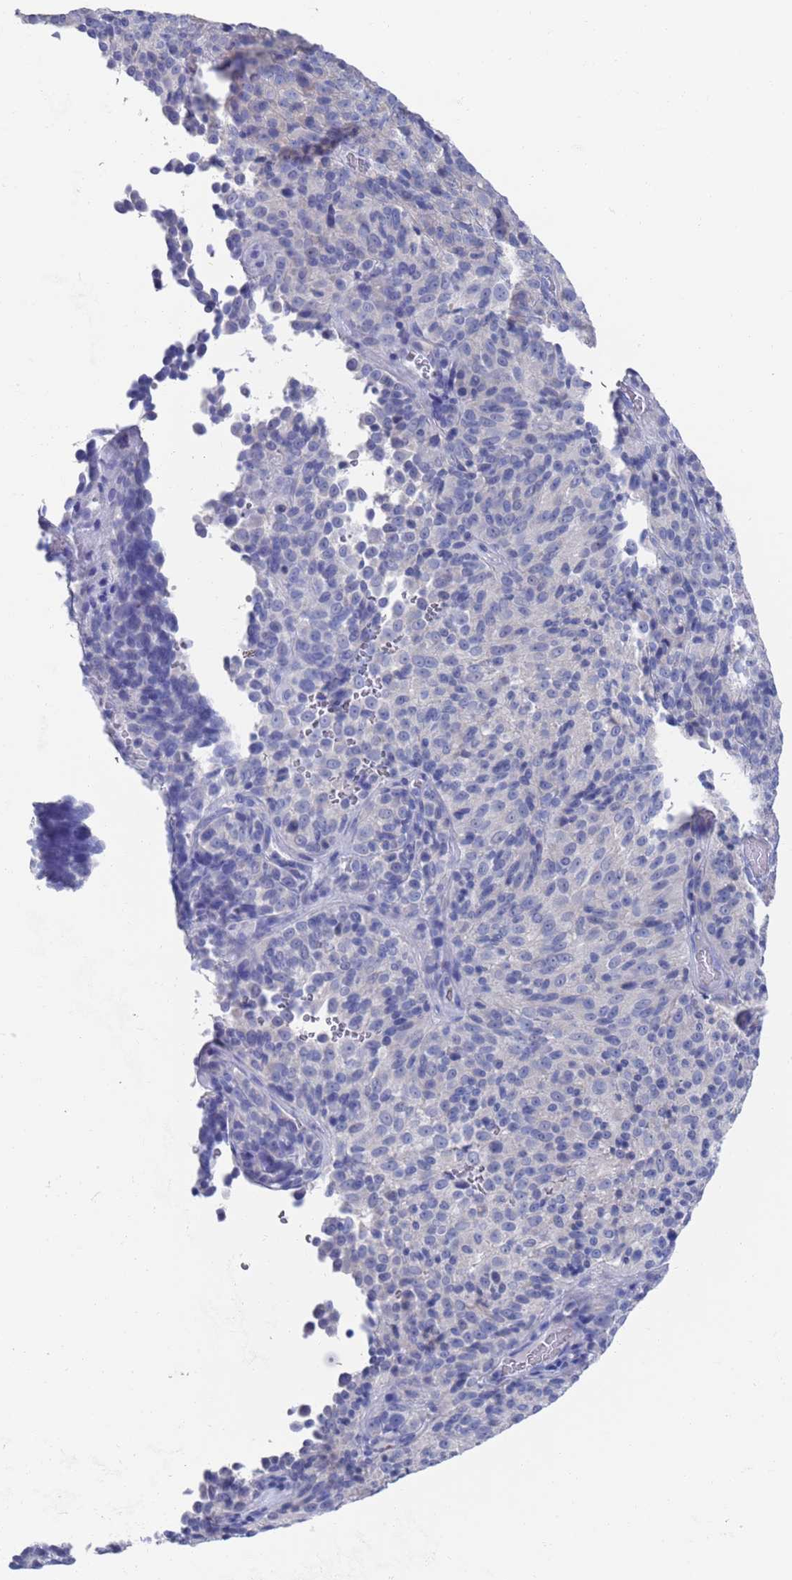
{"staining": {"intensity": "negative", "quantity": "none", "location": "none"}, "tissue": "melanoma", "cell_type": "Tumor cells", "image_type": "cancer", "snomed": [{"axis": "morphology", "description": "Malignant melanoma, Metastatic site"}, {"axis": "topography", "description": "Brain"}], "caption": "A photomicrograph of melanoma stained for a protein exhibits no brown staining in tumor cells.", "gene": "MTMR2", "patient": {"sex": "female", "age": 56}}